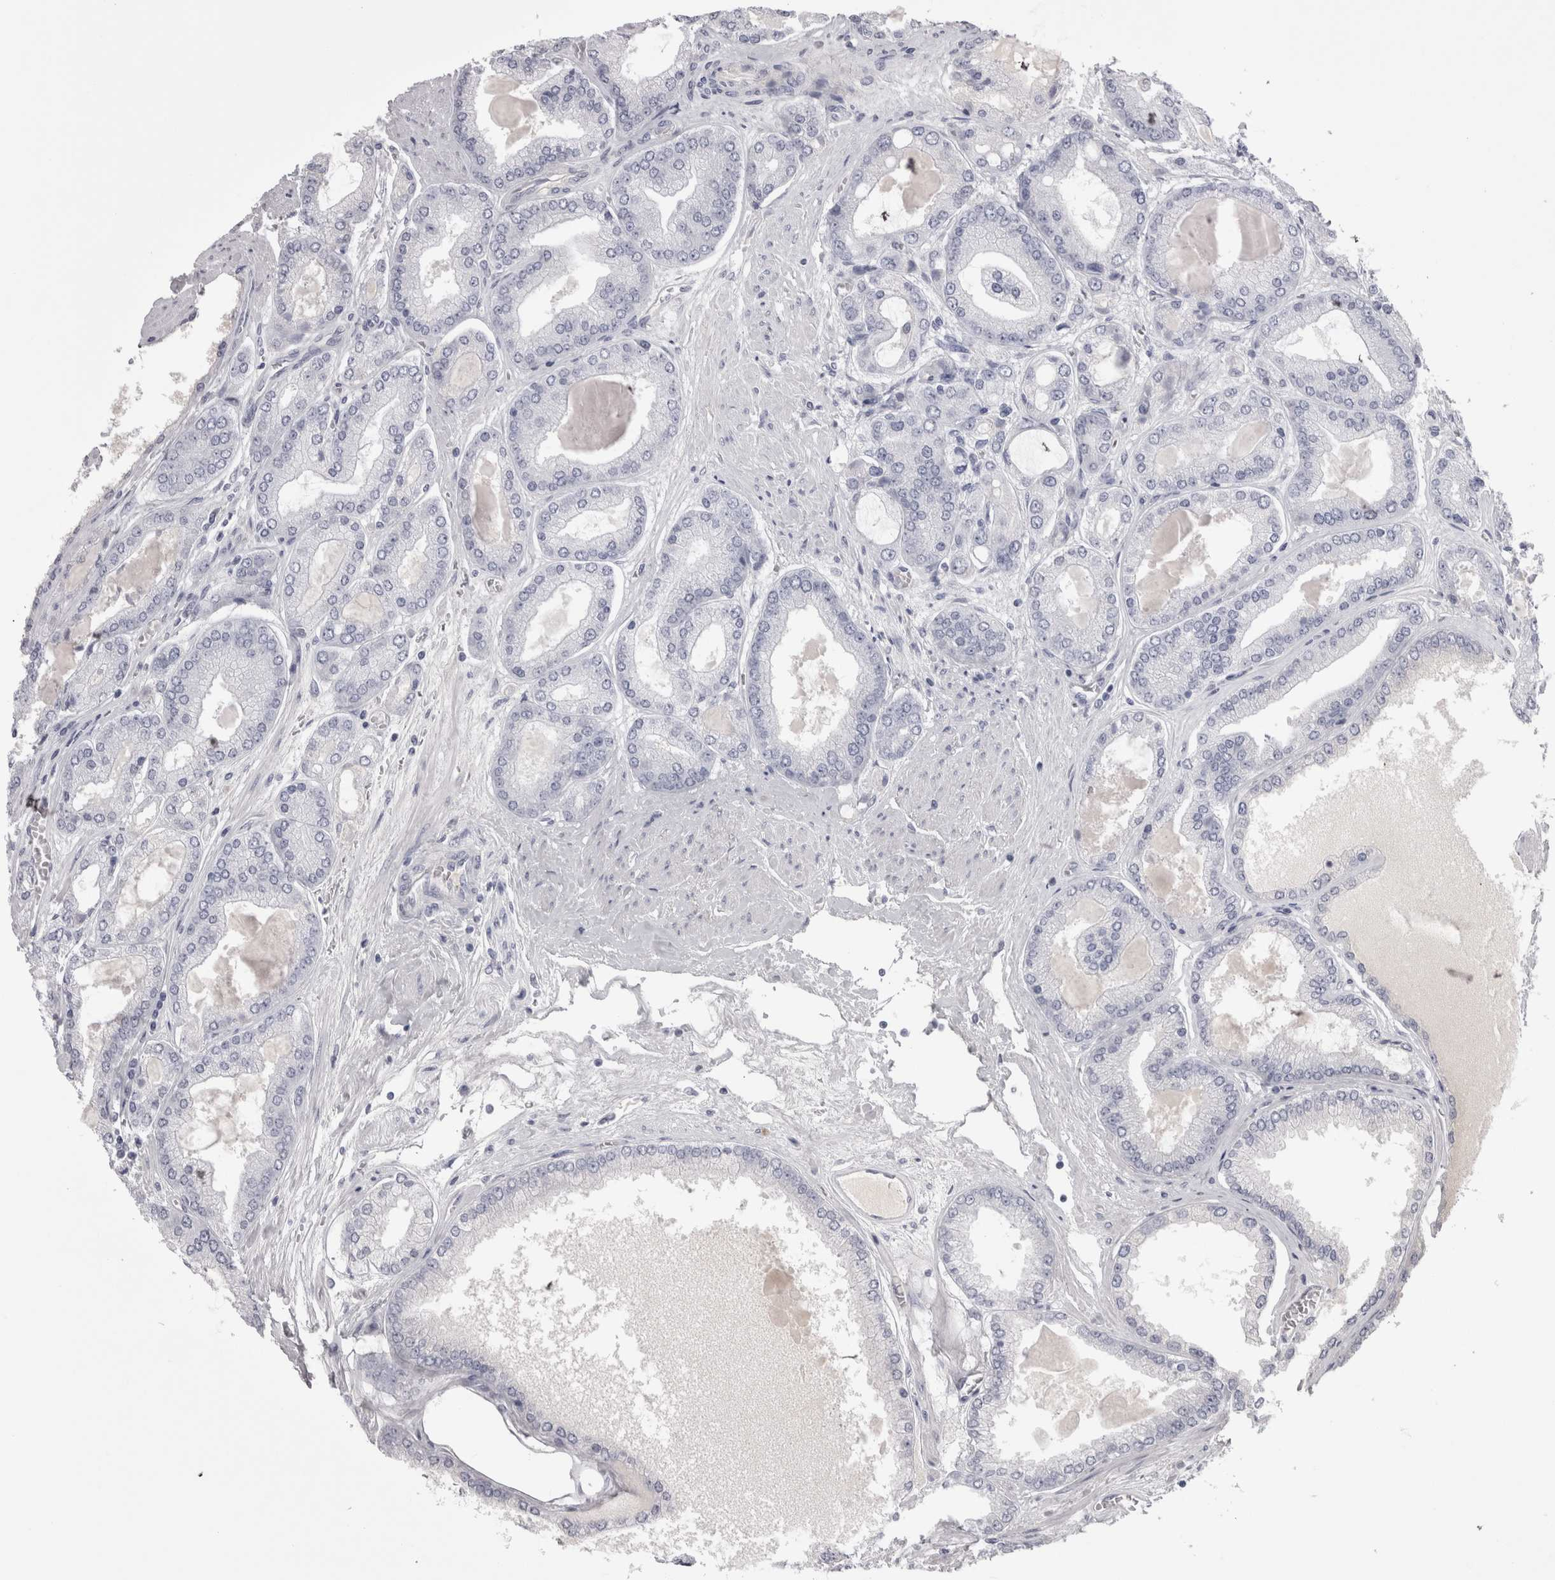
{"staining": {"intensity": "negative", "quantity": "none", "location": "none"}, "tissue": "prostate cancer", "cell_type": "Tumor cells", "image_type": "cancer", "snomed": [{"axis": "morphology", "description": "Adenocarcinoma, High grade"}, {"axis": "topography", "description": "Prostate"}], "caption": "IHC micrograph of neoplastic tissue: human prostate cancer stained with DAB exhibits no significant protein positivity in tumor cells.", "gene": "SAA4", "patient": {"sex": "male", "age": 59}}